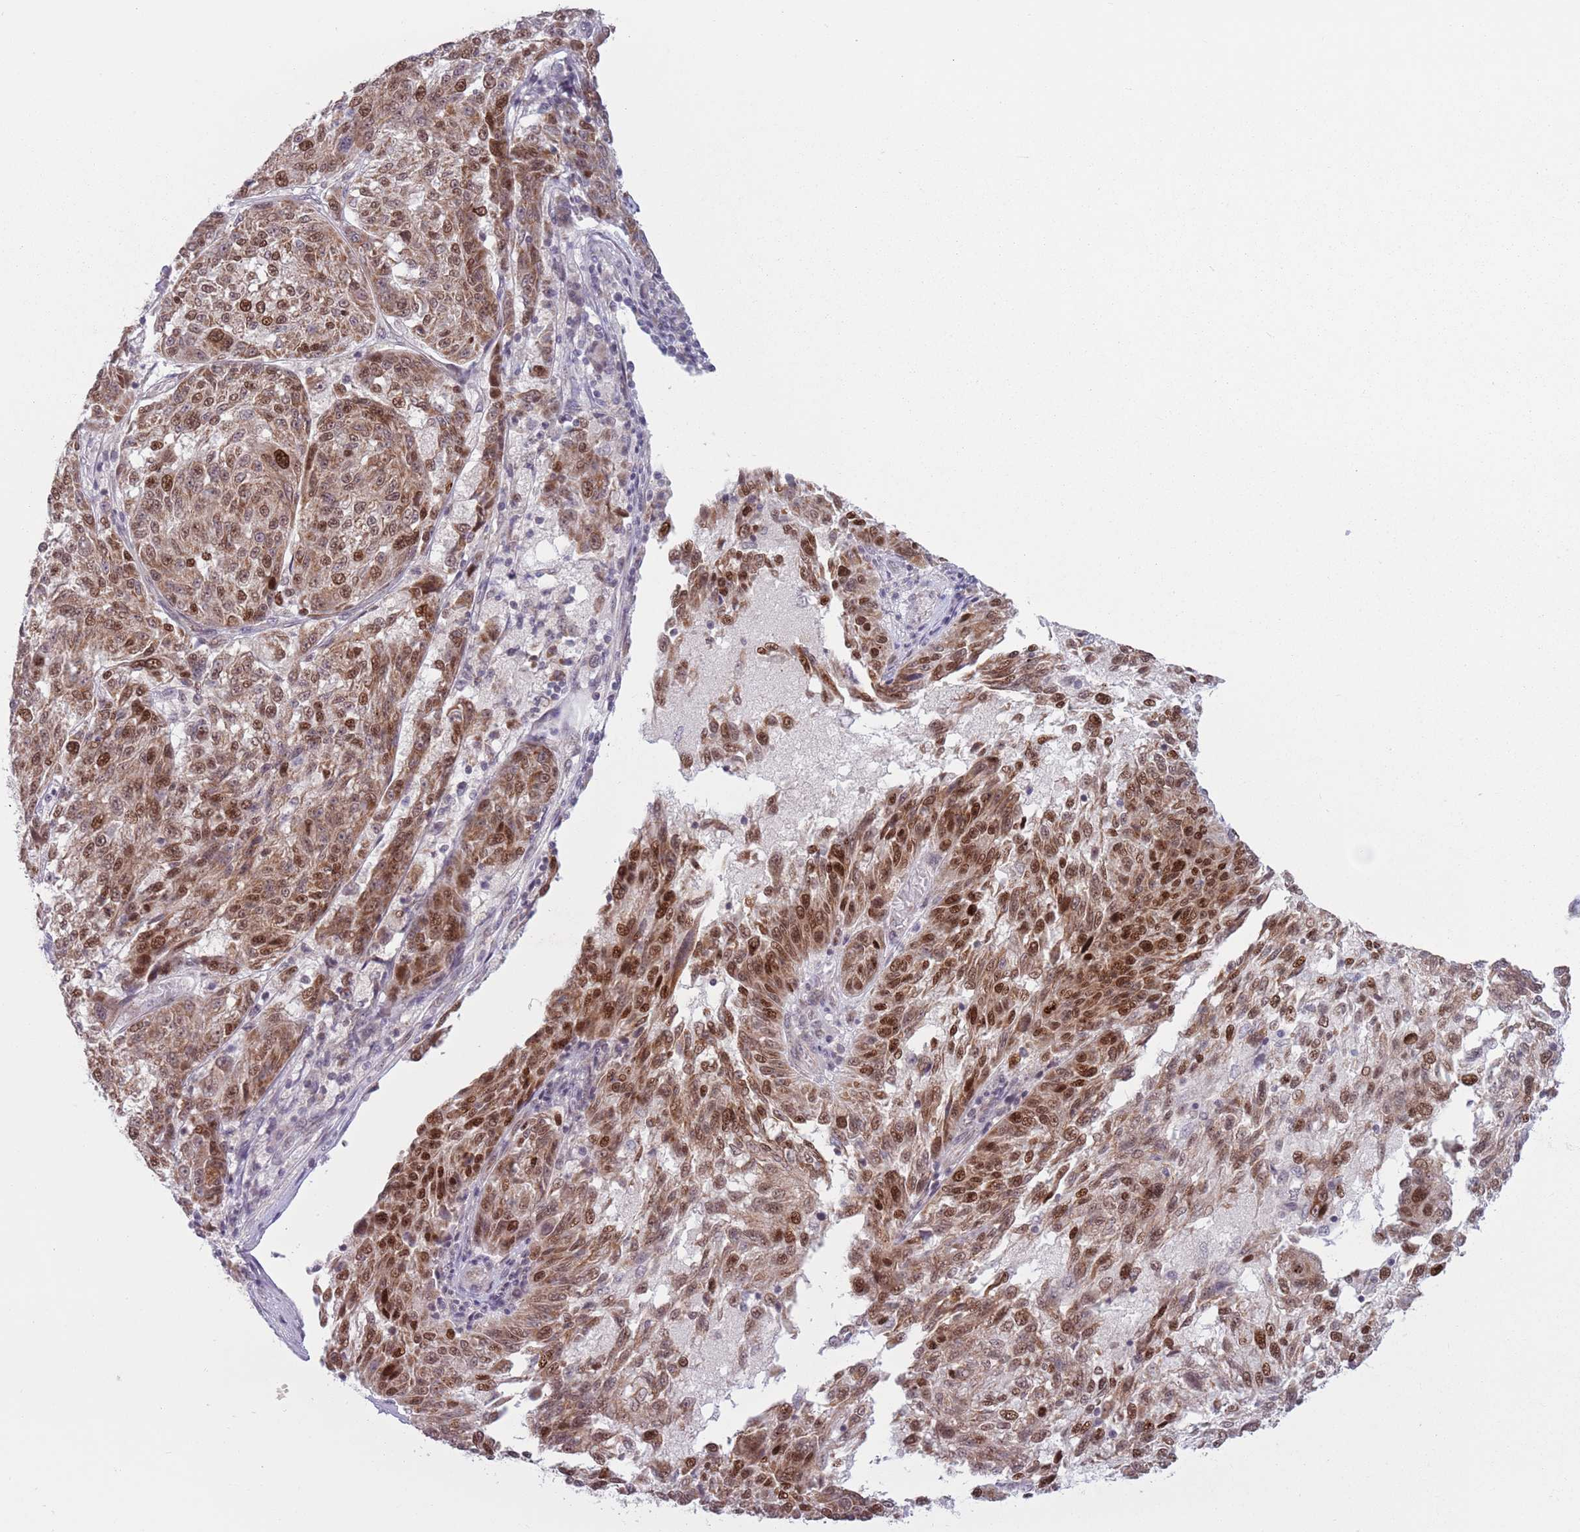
{"staining": {"intensity": "moderate", "quantity": ">75%", "location": "cytoplasmic/membranous,nuclear"}, "tissue": "melanoma", "cell_type": "Tumor cells", "image_type": "cancer", "snomed": [{"axis": "morphology", "description": "Malignant melanoma, NOS"}, {"axis": "topography", "description": "Skin"}], "caption": "DAB (3,3'-diaminobenzidine) immunohistochemical staining of melanoma reveals moderate cytoplasmic/membranous and nuclear protein positivity in about >75% of tumor cells. The staining was performed using DAB to visualize the protein expression in brown, while the nuclei were stained in blue with hematoxylin (Magnification: 20x).", "gene": "MRPL34", "patient": {"sex": "male", "age": 53}}